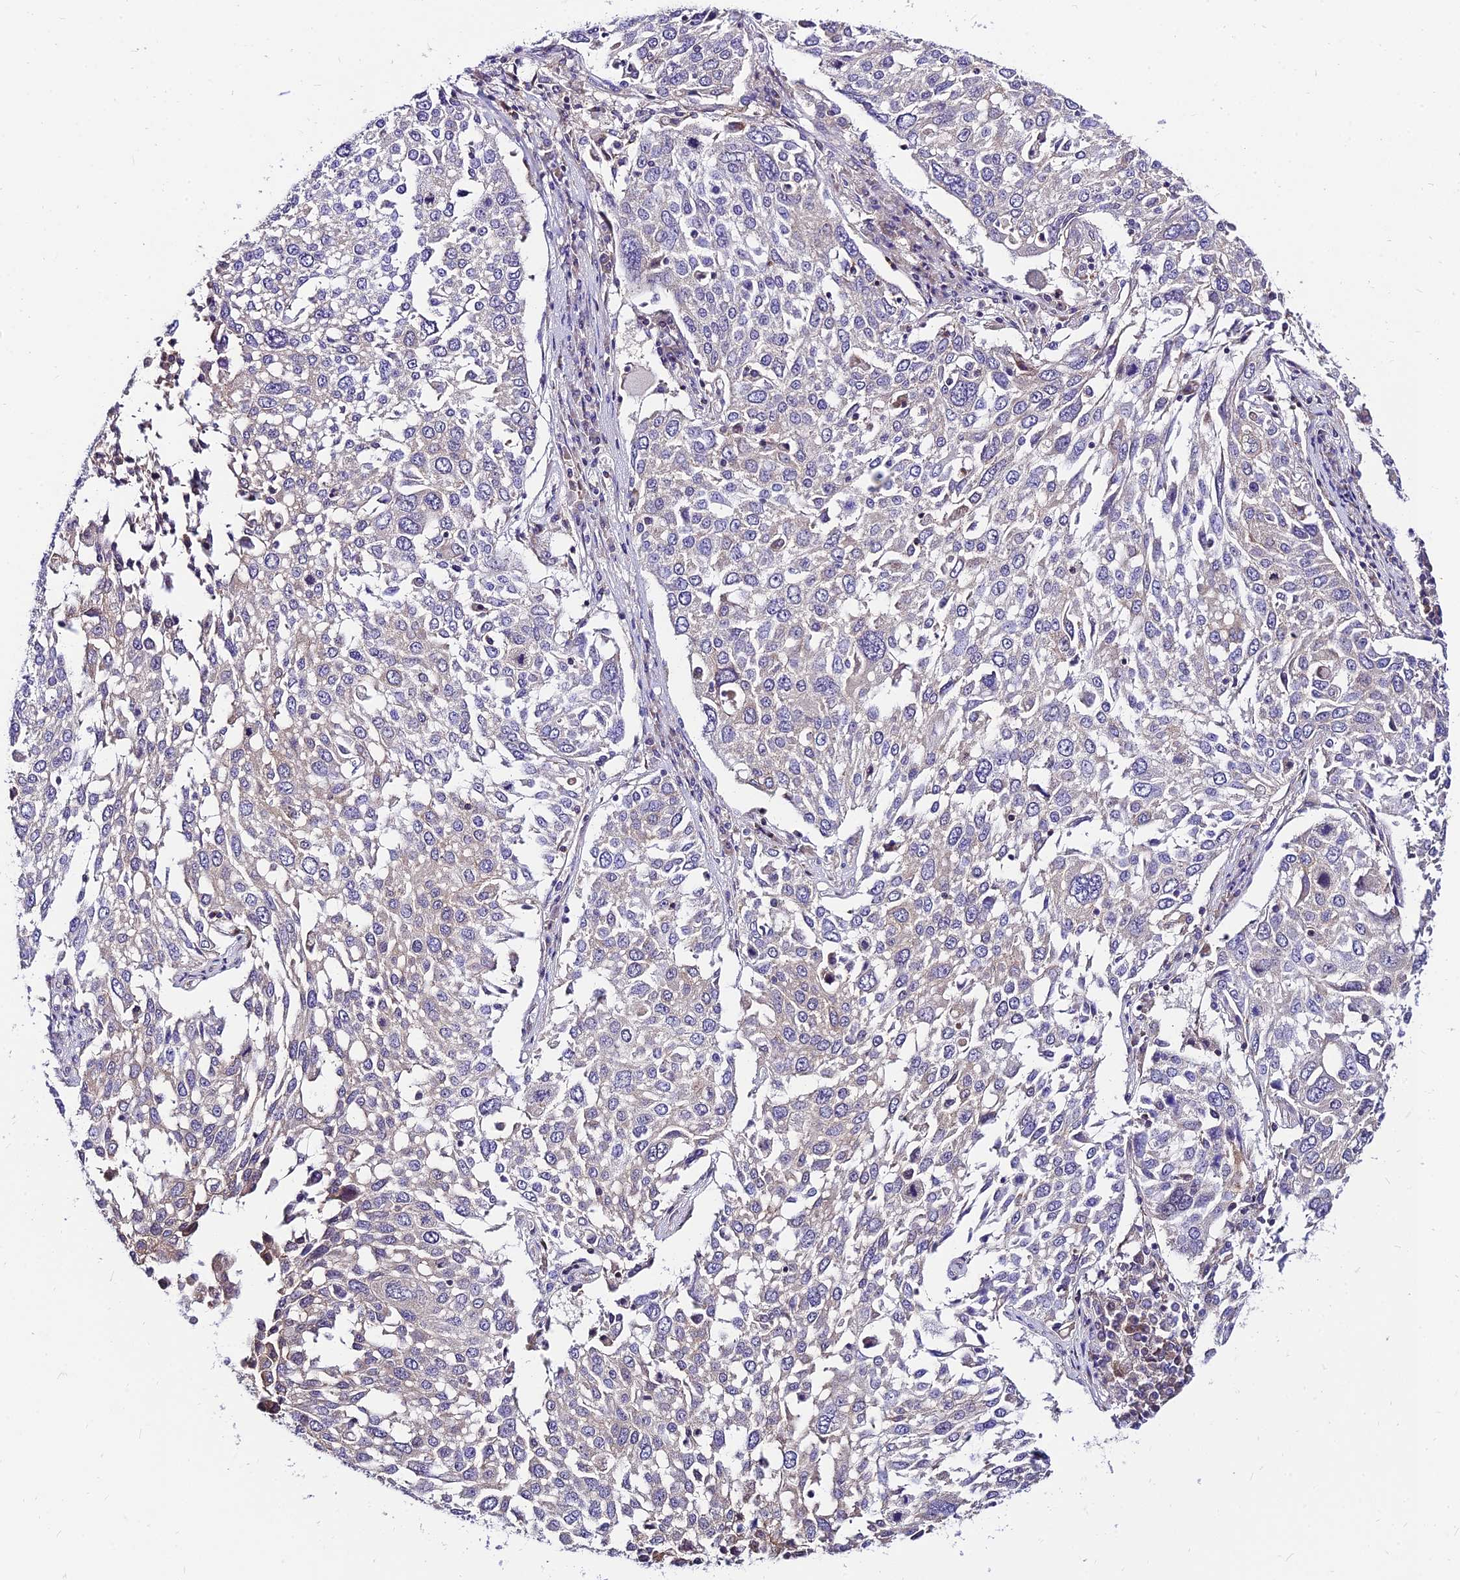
{"staining": {"intensity": "weak", "quantity": "<25%", "location": "cytoplasmic/membranous"}, "tissue": "lung cancer", "cell_type": "Tumor cells", "image_type": "cancer", "snomed": [{"axis": "morphology", "description": "Squamous cell carcinoma, NOS"}, {"axis": "topography", "description": "Lung"}], "caption": "The immunohistochemistry (IHC) histopathology image has no significant staining in tumor cells of squamous cell carcinoma (lung) tissue.", "gene": "C6orf132", "patient": {"sex": "male", "age": 65}}